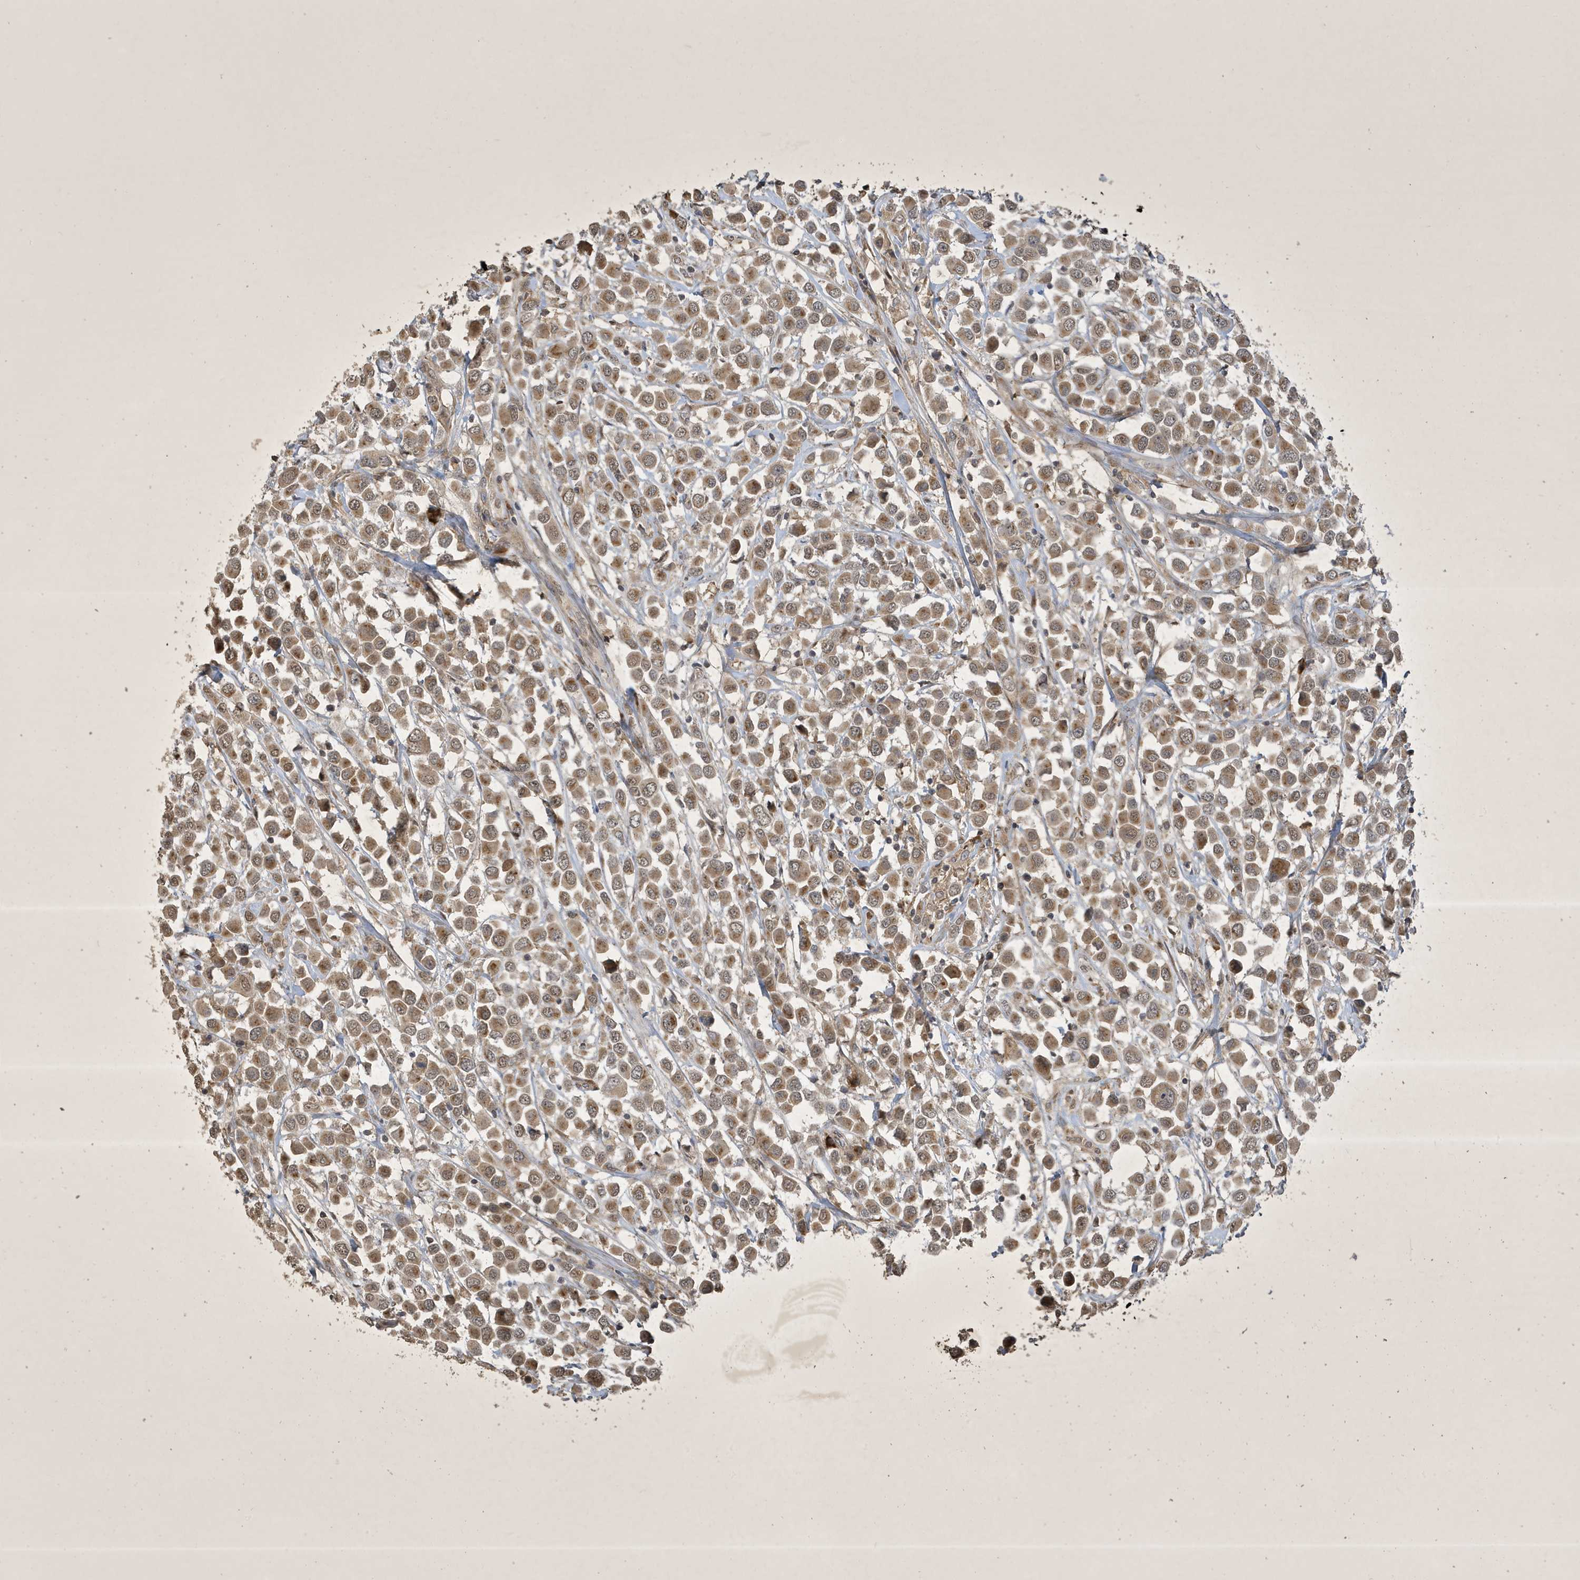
{"staining": {"intensity": "moderate", "quantity": ">75%", "location": "cytoplasmic/membranous"}, "tissue": "breast cancer", "cell_type": "Tumor cells", "image_type": "cancer", "snomed": [{"axis": "morphology", "description": "Duct carcinoma"}, {"axis": "topography", "description": "Breast"}], "caption": "Immunohistochemistry staining of breast cancer, which displays medium levels of moderate cytoplasmic/membranous staining in approximately >75% of tumor cells indicating moderate cytoplasmic/membranous protein positivity. The staining was performed using DAB (brown) for protein detection and nuclei were counterstained in hematoxylin (blue).", "gene": "STX10", "patient": {"sex": "female", "age": 61}}